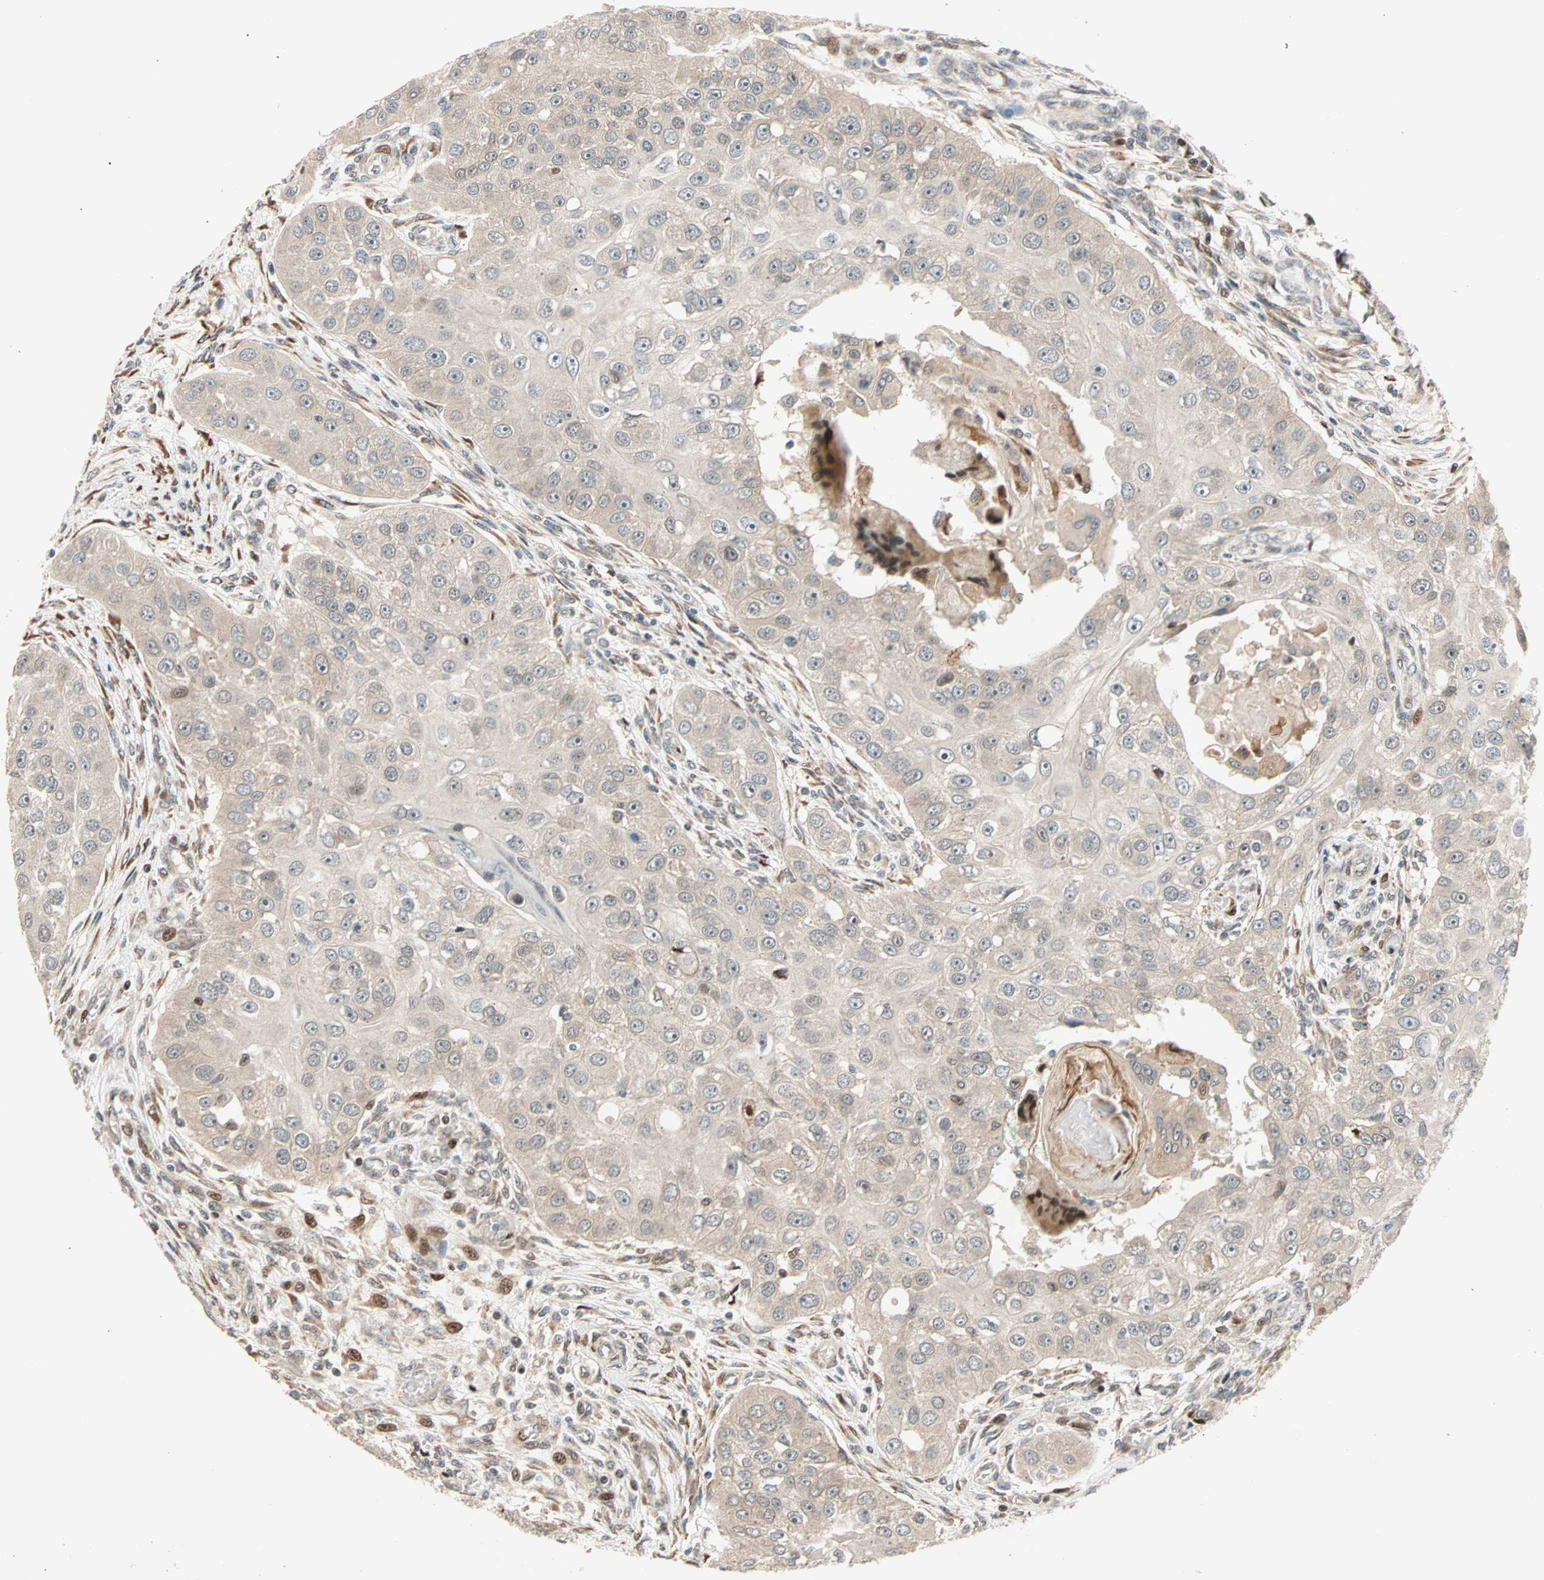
{"staining": {"intensity": "weak", "quantity": ">75%", "location": "cytoplasmic/membranous"}, "tissue": "head and neck cancer", "cell_type": "Tumor cells", "image_type": "cancer", "snomed": [{"axis": "morphology", "description": "Normal tissue, NOS"}, {"axis": "morphology", "description": "Squamous cell carcinoma, NOS"}, {"axis": "topography", "description": "Skeletal muscle"}, {"axis": "topography", "description": "Head-Neck"}], "caption": "About >75% of tumor cells in squamous cell carcinoma (head and neck) reveal weak cytoplasmic/membranous protein staining as visualized by brown immunohistochemical staining.", "gene": "HECW1", "patient": {"sex": "male", "age": 51}}